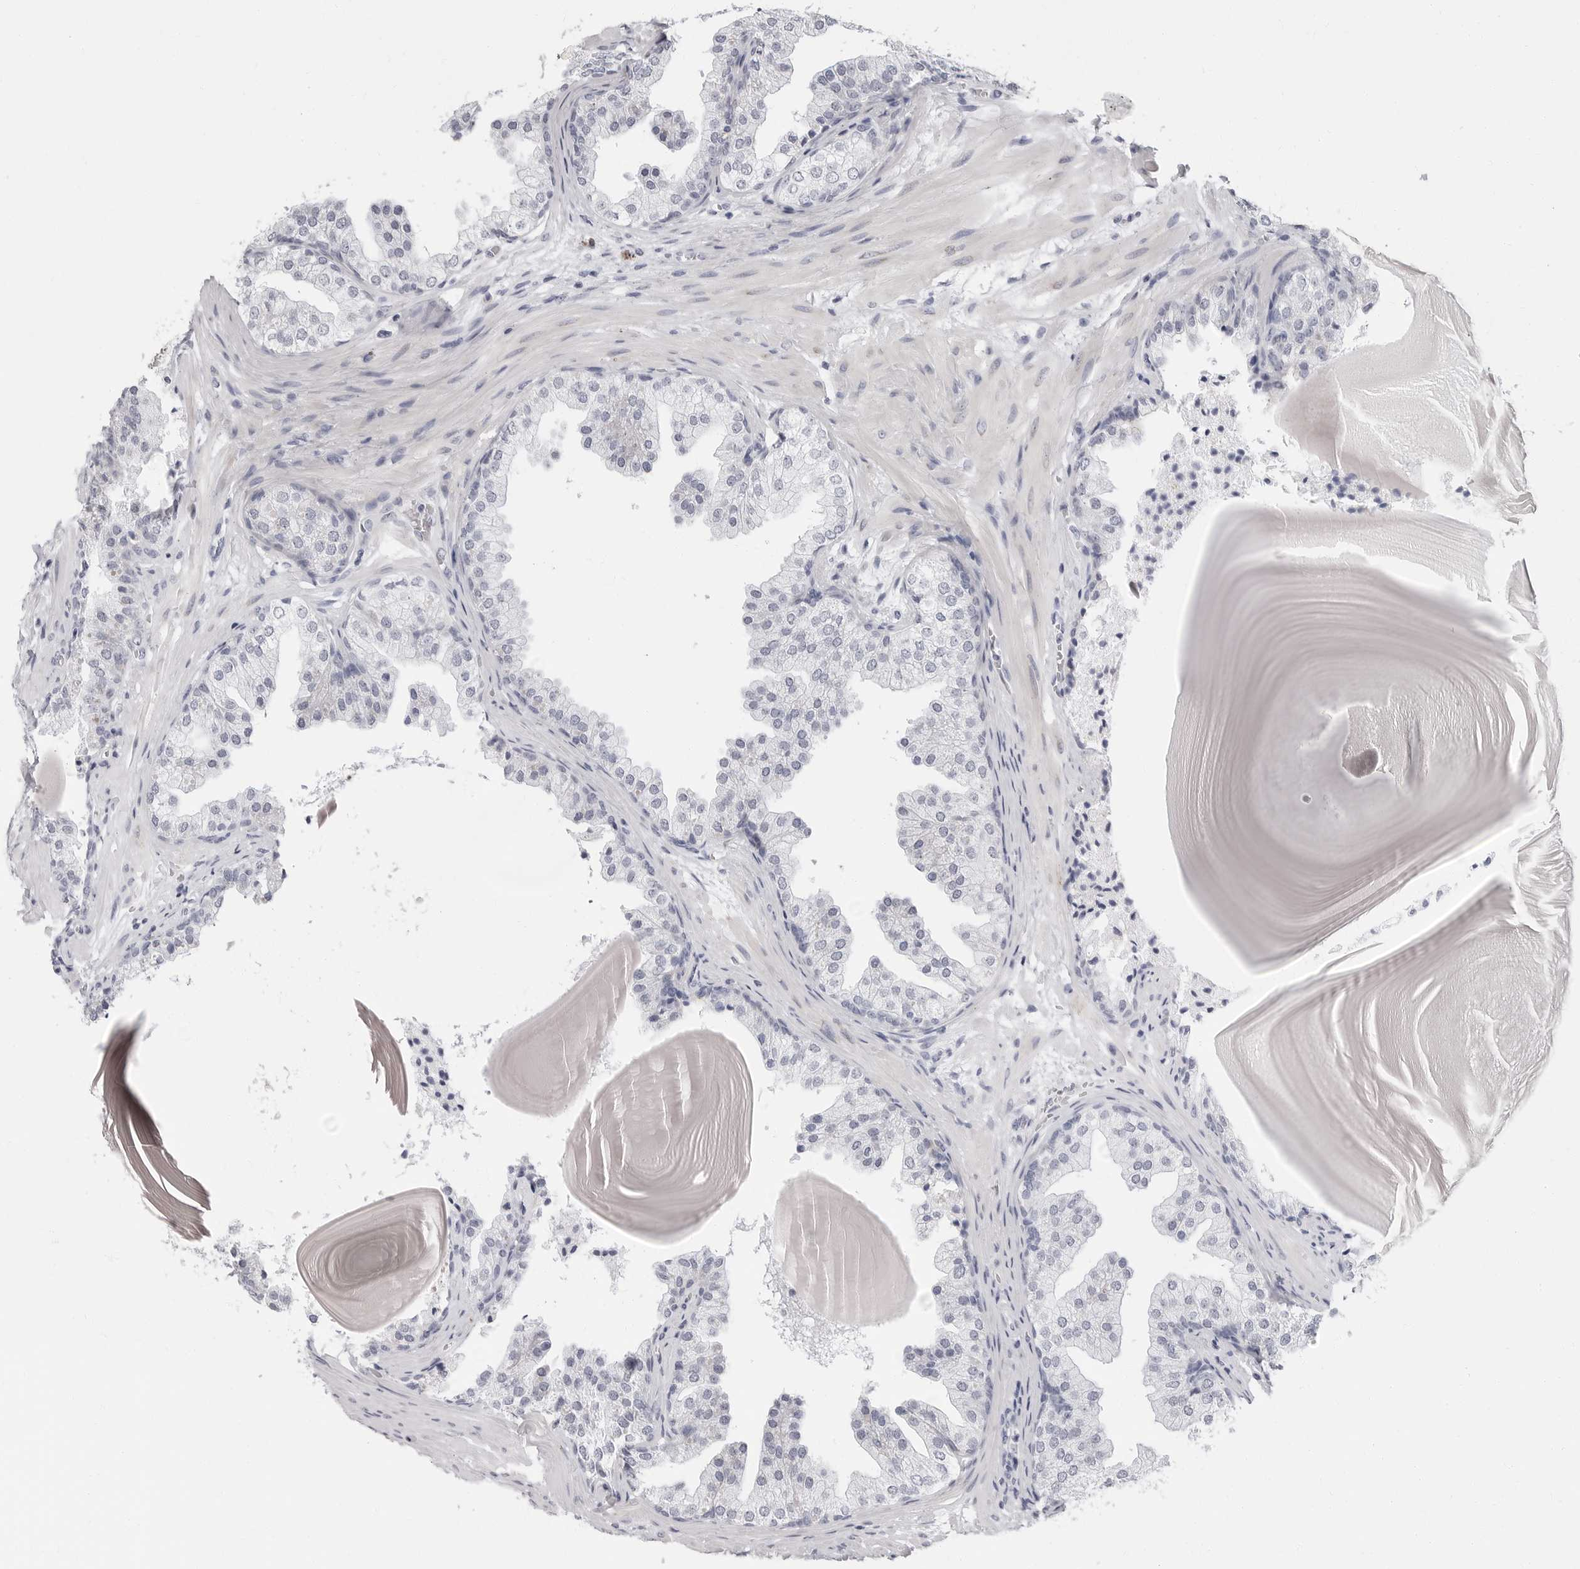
{"staining": {"intensity": "negative", "quantity": "none", "location": "none"}, "tissue": "prostate", "cell_type": "Glandular cells", "image_type": "normal", "snomed": [{"axis": "morphology", "description": "Normal tissue, NOS"}, {"axis": "topography", "description": "Prostate"}], "caption": "Human prostate stained for a protein using IHC exhibits no staining in glandular cells.", "gene": "ERICH3", "patient": {"sex": "male", "age": 48}}